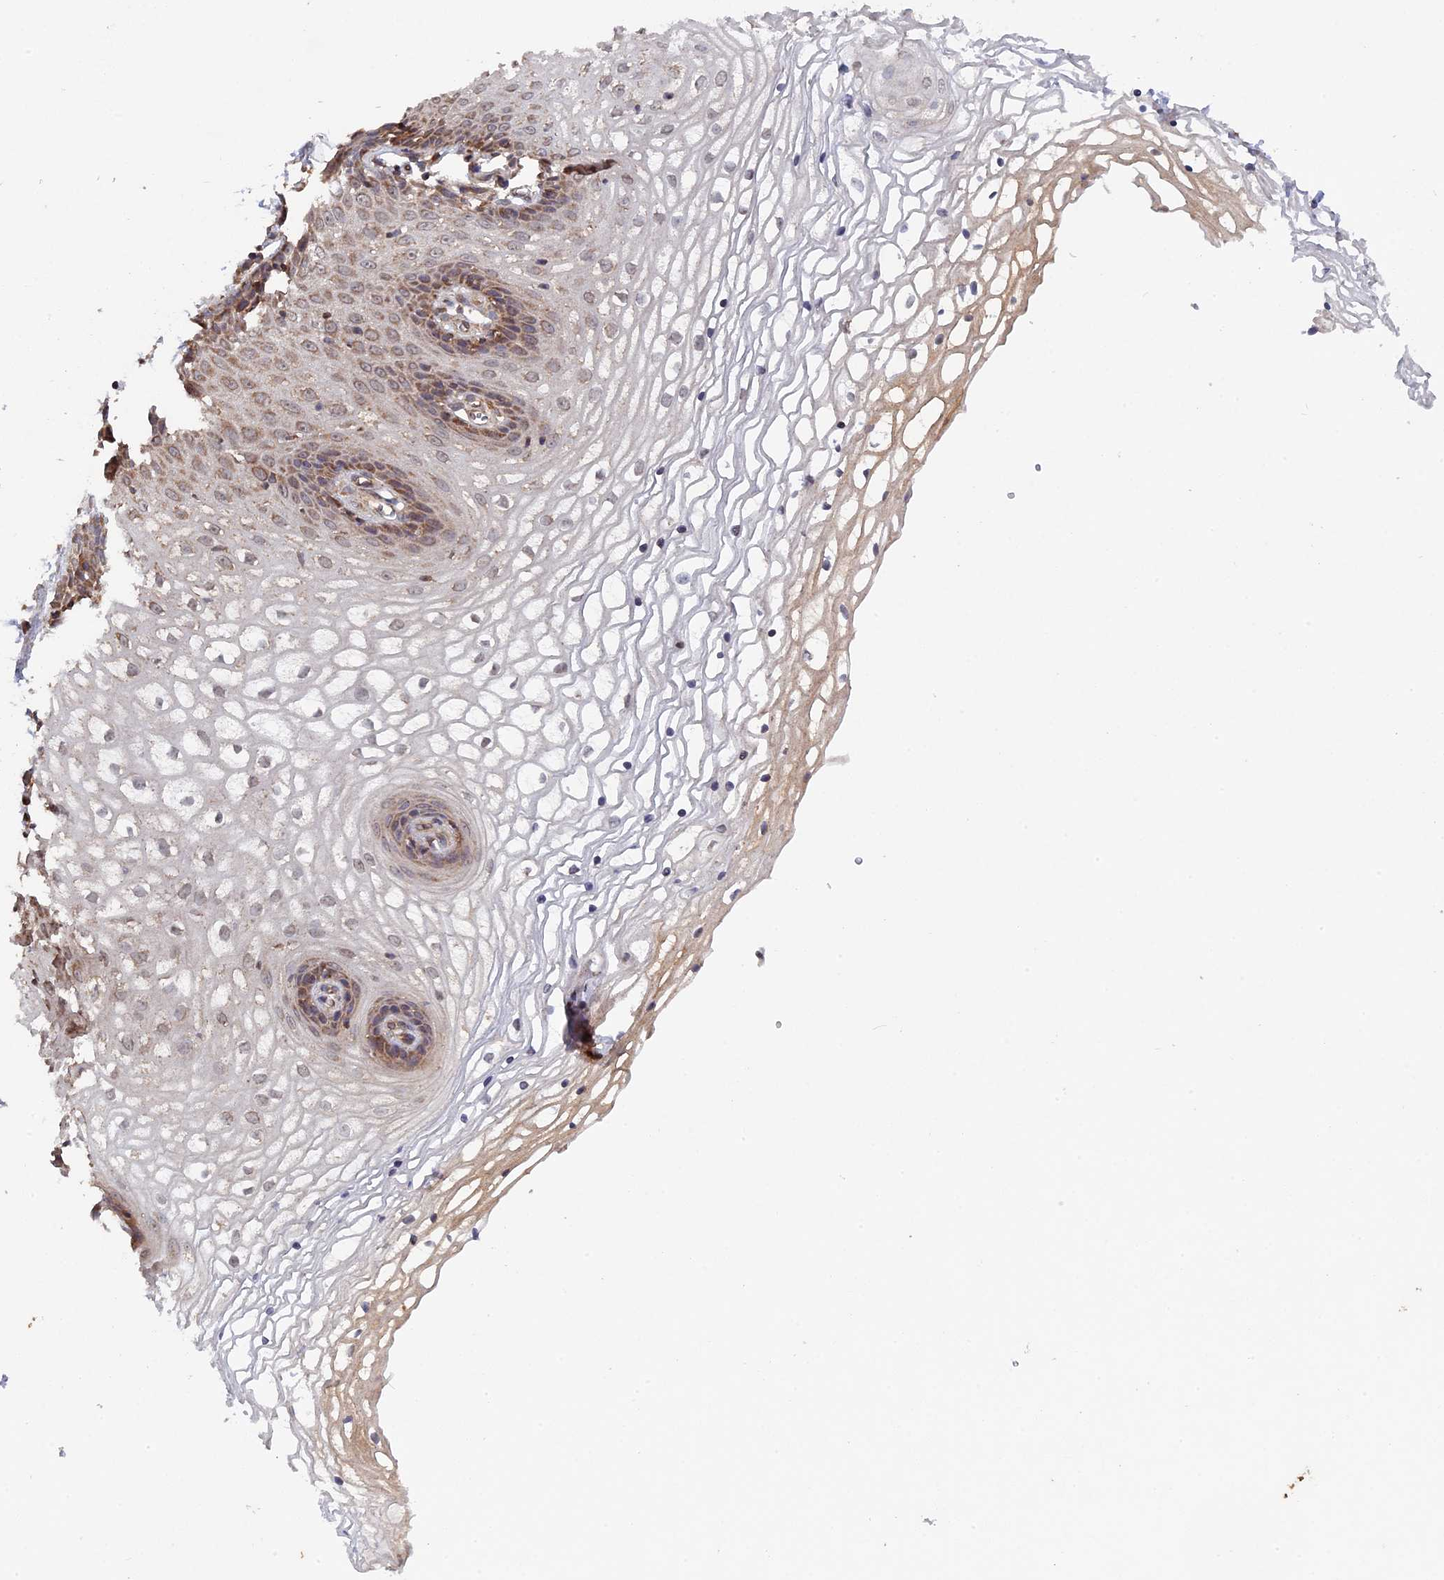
{"staining": {"intensity": "moderate", "quantity": ">75%", "location": "cytoplasmic/membranous"}, "tissue": "vagina", "cell_type": "Squamous epithelial cells", "image_type": "normal", "snomed": [{"axis": "morphology", "description": "Normal tissue, NOS"}, {"axis": "topography", "description": "Vagina"}], "caption": "Immunohistochemistry (IHC) (DAB (3,3'-diaminobenzidine)) staining of unremarkable vagina demonstrates moderate cytoplasmic/membranous protein expression in about >75% of squamous epithelial cells. The protein is shown in brown color, while the nuclei are stained blue.", "gene": "RAB15", "patient": {"sex": "female", "age": 34}}